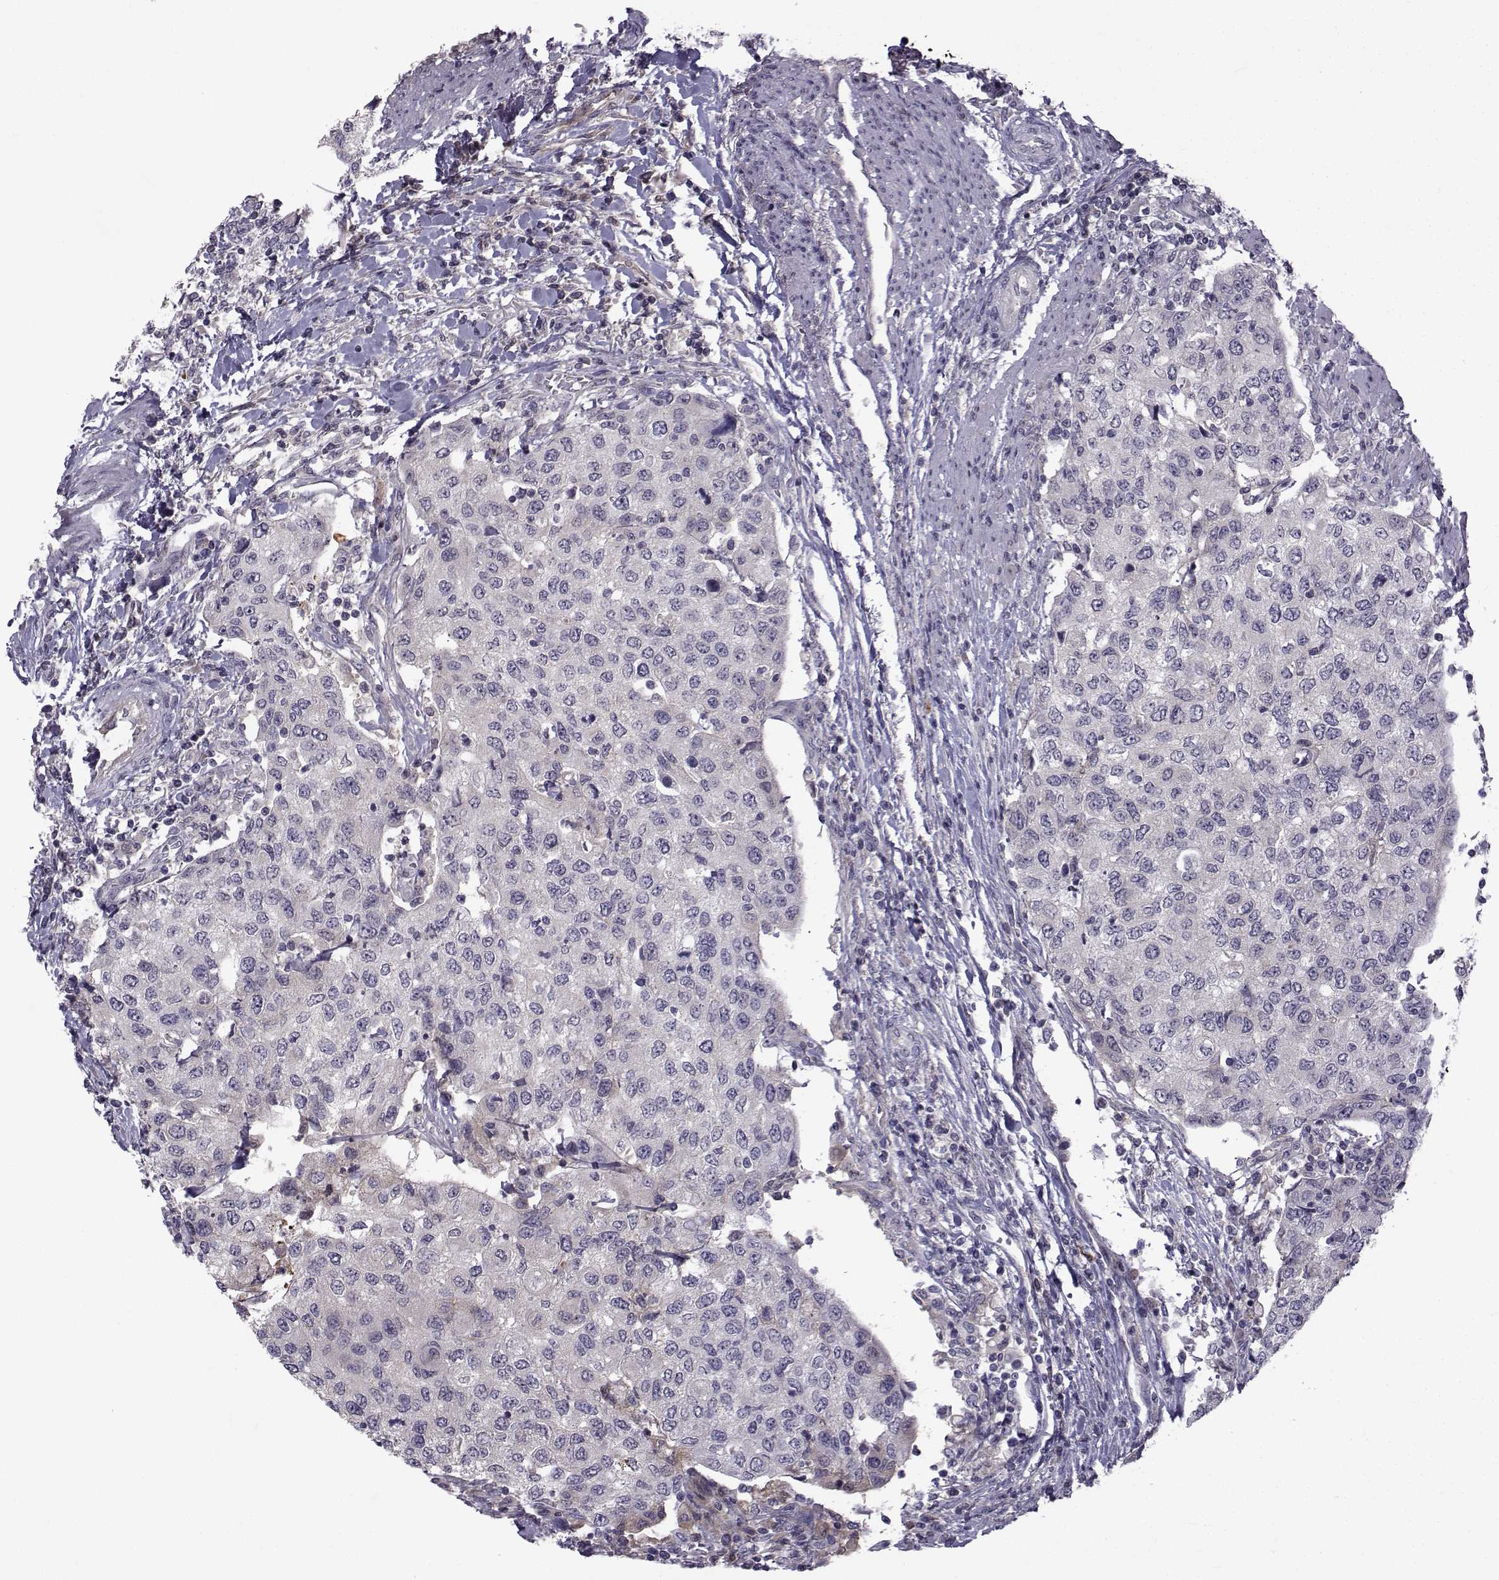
{"staining": {"intensity": "negative", "quantity": "none", "location": "none"}, "tissue": "urothelial cancer", "cell_type": "Tumor cells", "image_type": "cancer", "snomed": [{"axis": "morphology", "description": "Urothelial carcinoma, High grade"}, {"axis": "topography", "description": "Urinary bladder"}], "caption": "Tumor cells show no significant expression in high-grade urothelial carcinoma.", "gene": "TNFRSF11B", "patient": {"sex": "female", "age": 78}}